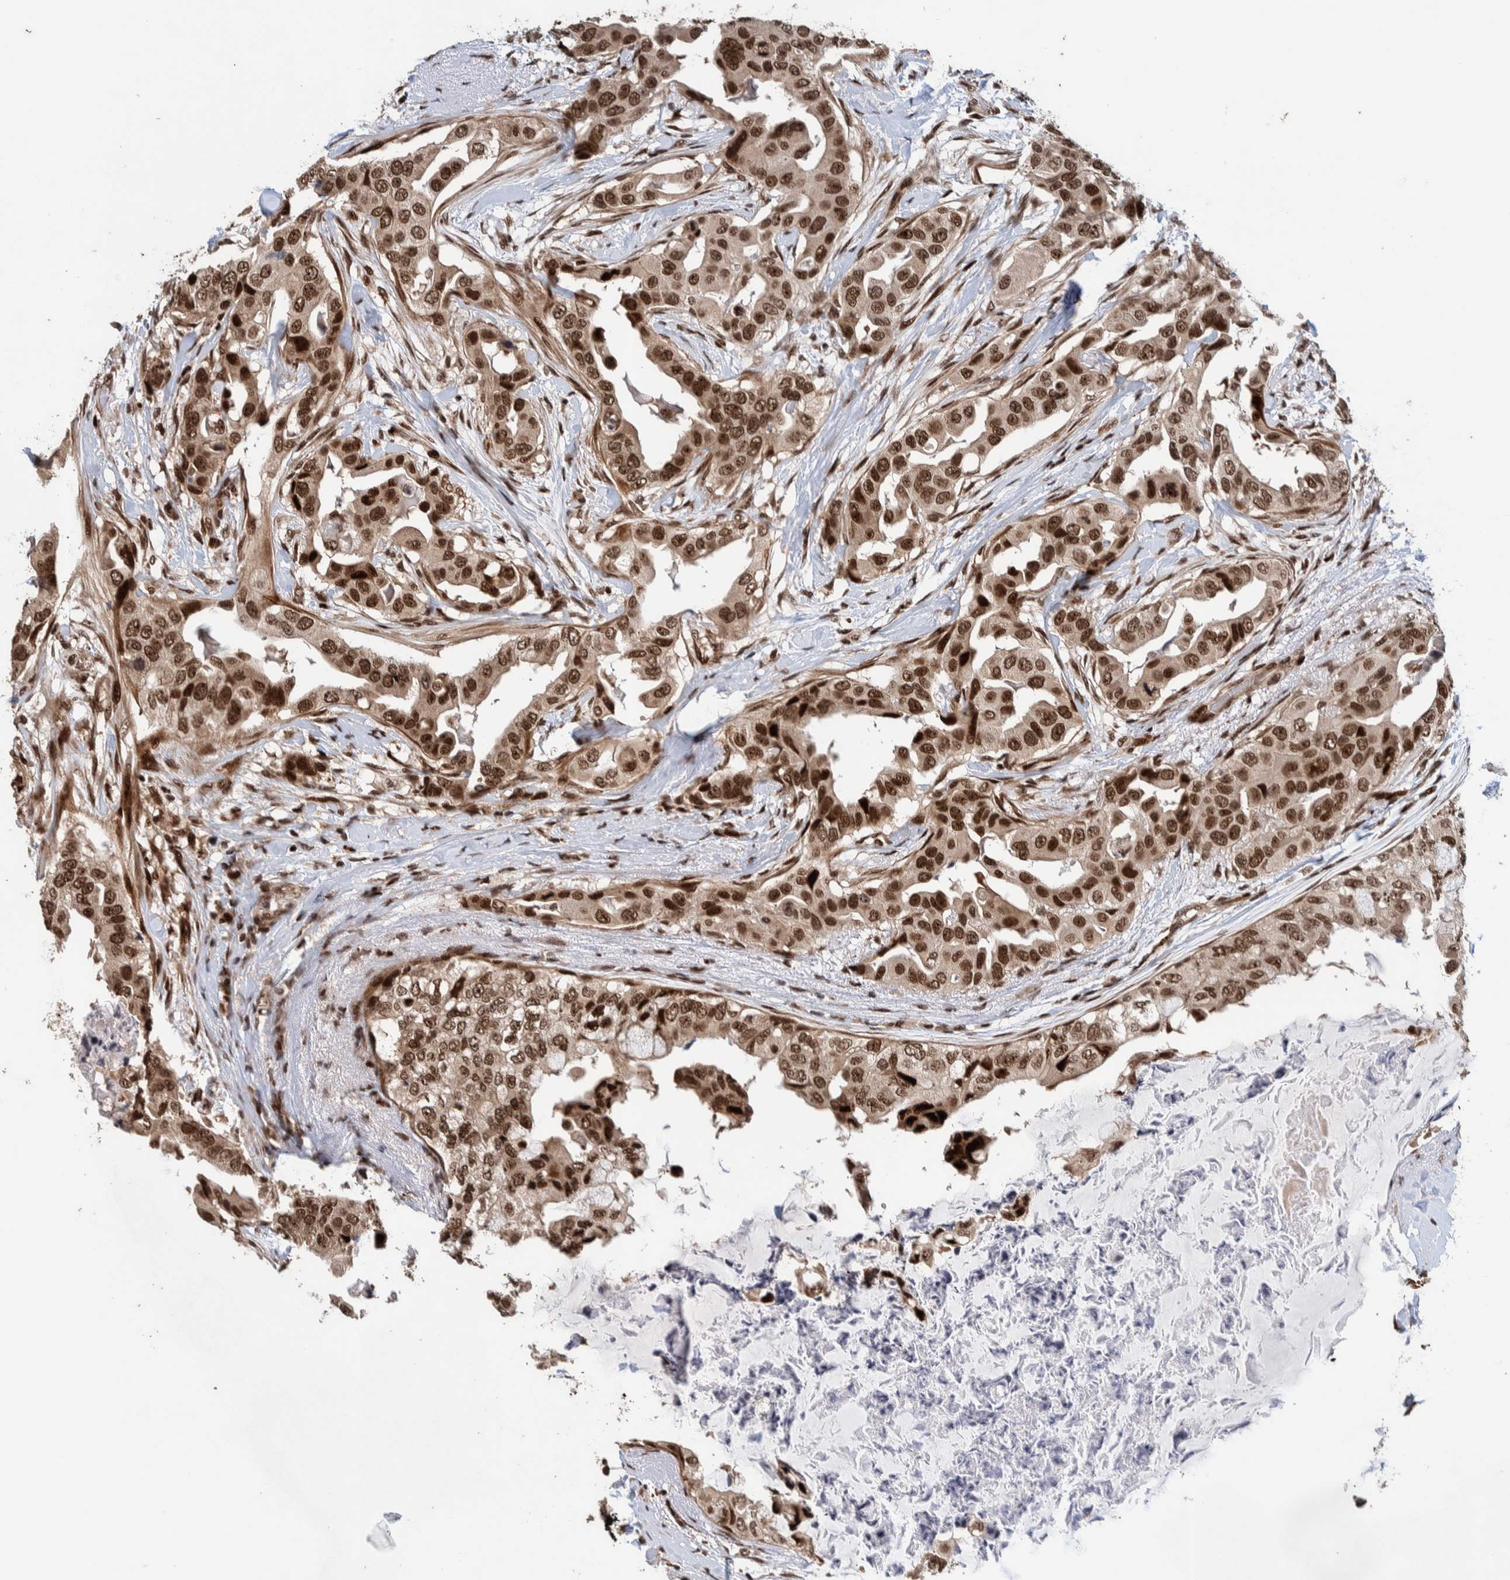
{"staining": {"intensity": "strong", "quantity": ">75%", "location": "nuclear"}, "tissue": "breast cancer", "cell_type": "Tumor cells", "image_type": "cancer", "snomed": [{"axis": "morphology", "description": "Duct carcinoma"}, {"axis": "topography", "description": "Breast"}], "caption": "Brown immunohistochemical staining in human breast invasive ductal carcinoma exhibits strong nuclear staining in approximately >75% of tumor cells. Nuclei are stained in blue.", "gene": "CHD4", "patient": {"sex": "female", "age": 40}}